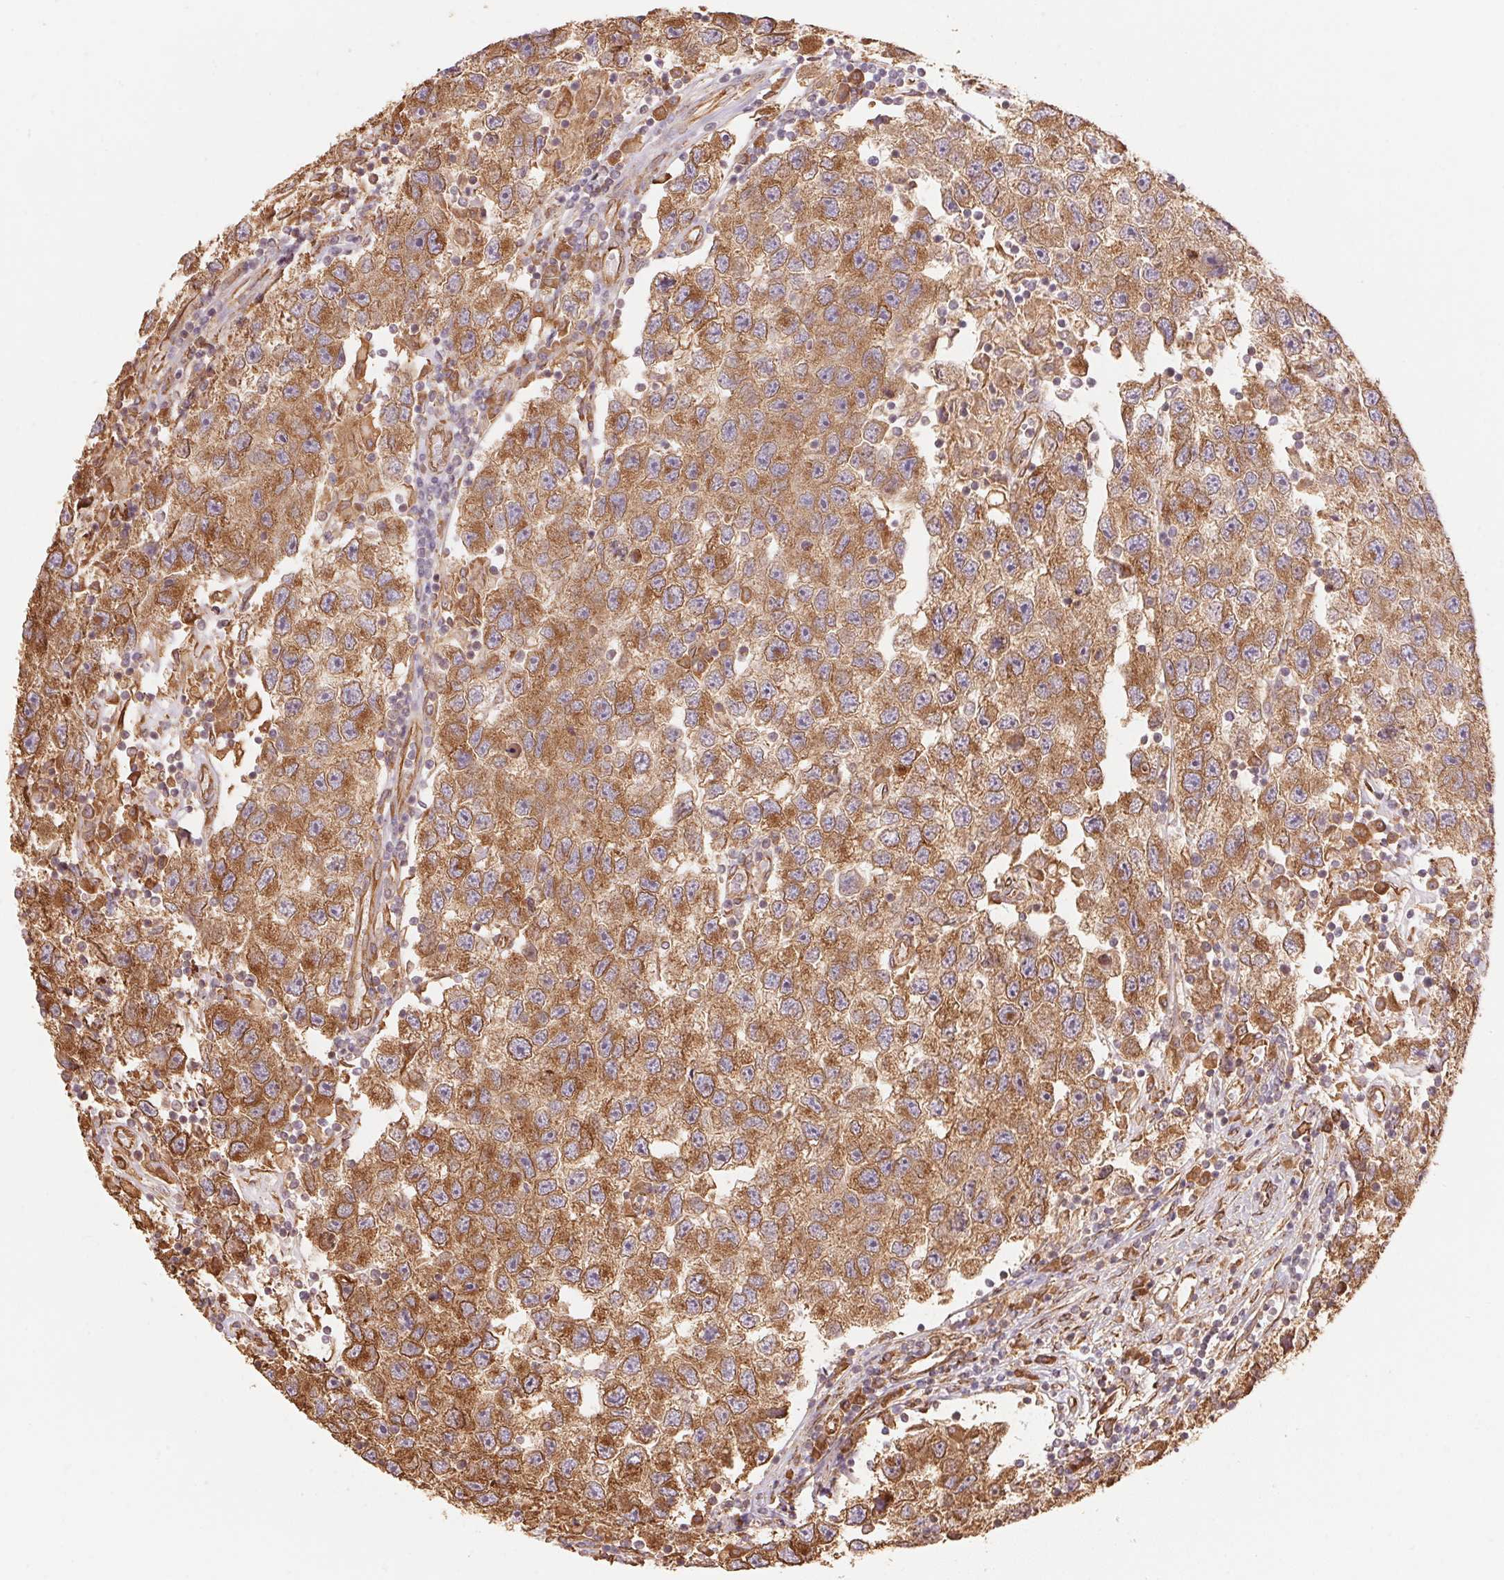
{"staining": {"intensity": "moderate", "quantity": ">75%", "location": "cytoplasmic/membranous"}, "tissue": "testis cancer", "cell_type": "Tumor cells", "image_type": "cancer", "snomed": [{"axis": "morphology", "description": "Seminoma, NOS"}, {"axis": "topography", "description": "Testis"}], "caption": "This micrograph reveals immunohistochemistry (IHC) staining of testis cancer (seminoma), with medium moderate cytoplasmic/membranous expression in approximately >75% of tumor cells.", "gene": "C6orf163", "patient": {"sex": "male", "age": 26}}